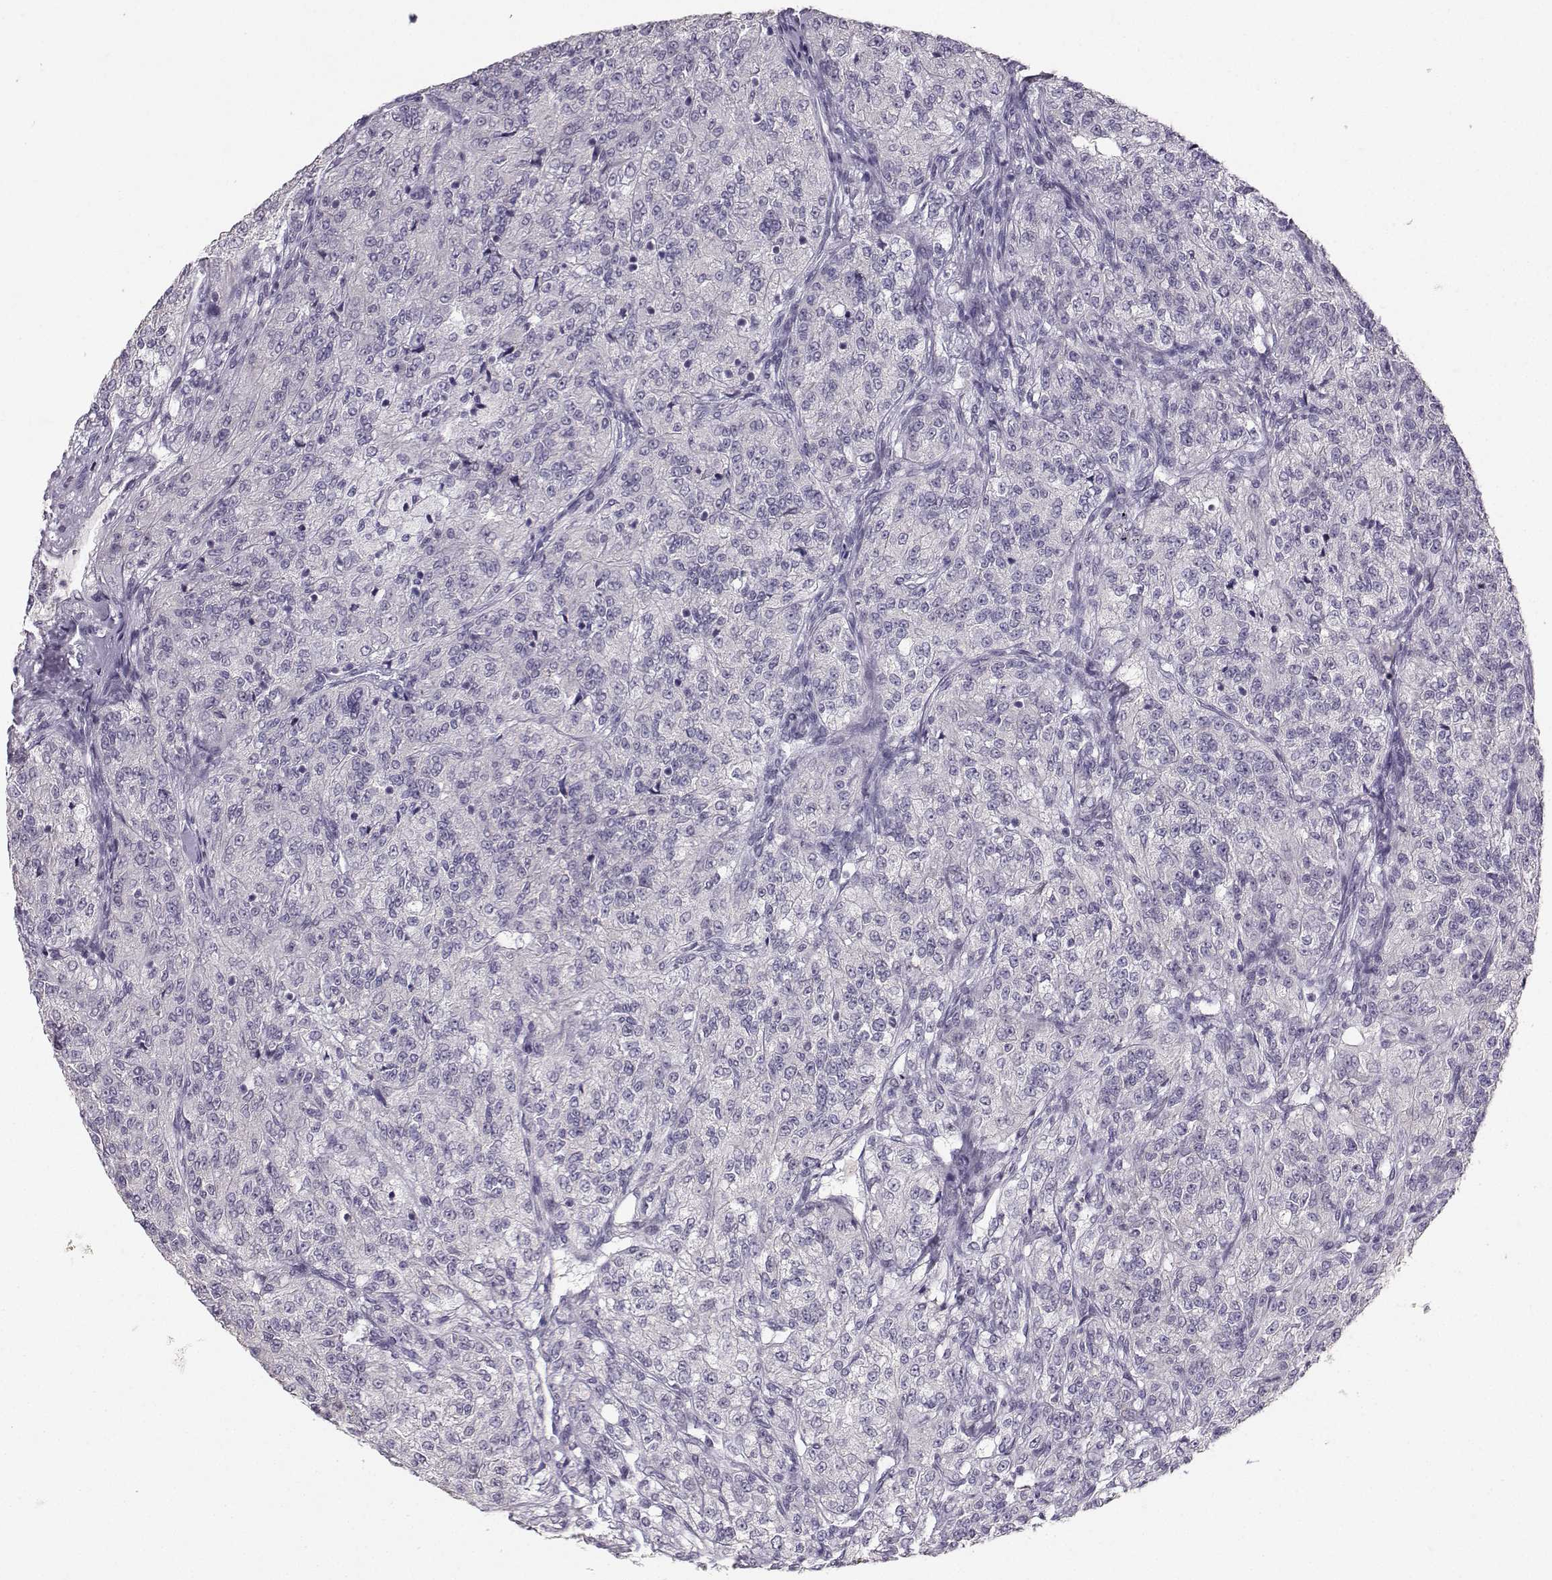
{"staining": {"intensity": "negative", "quantity": "none", "location": "none"}, "tissue": "renal cancer", "cell_type": "Tumor cells", "image_type": "cancer", "snomed": [{"axis": "morphology", "description": "Adenocarcinoma, NOS"}, {"axis": "topography", "description": "Kidney"}], "caption": "This histopathology image is of renal cancer stained with IHC to label a protein in brown with the nuclei are counter-stained blue. There is no positivity in tumor cells.", "gene": "PKP2", "patient": {"sex": "female", "age": 63}}